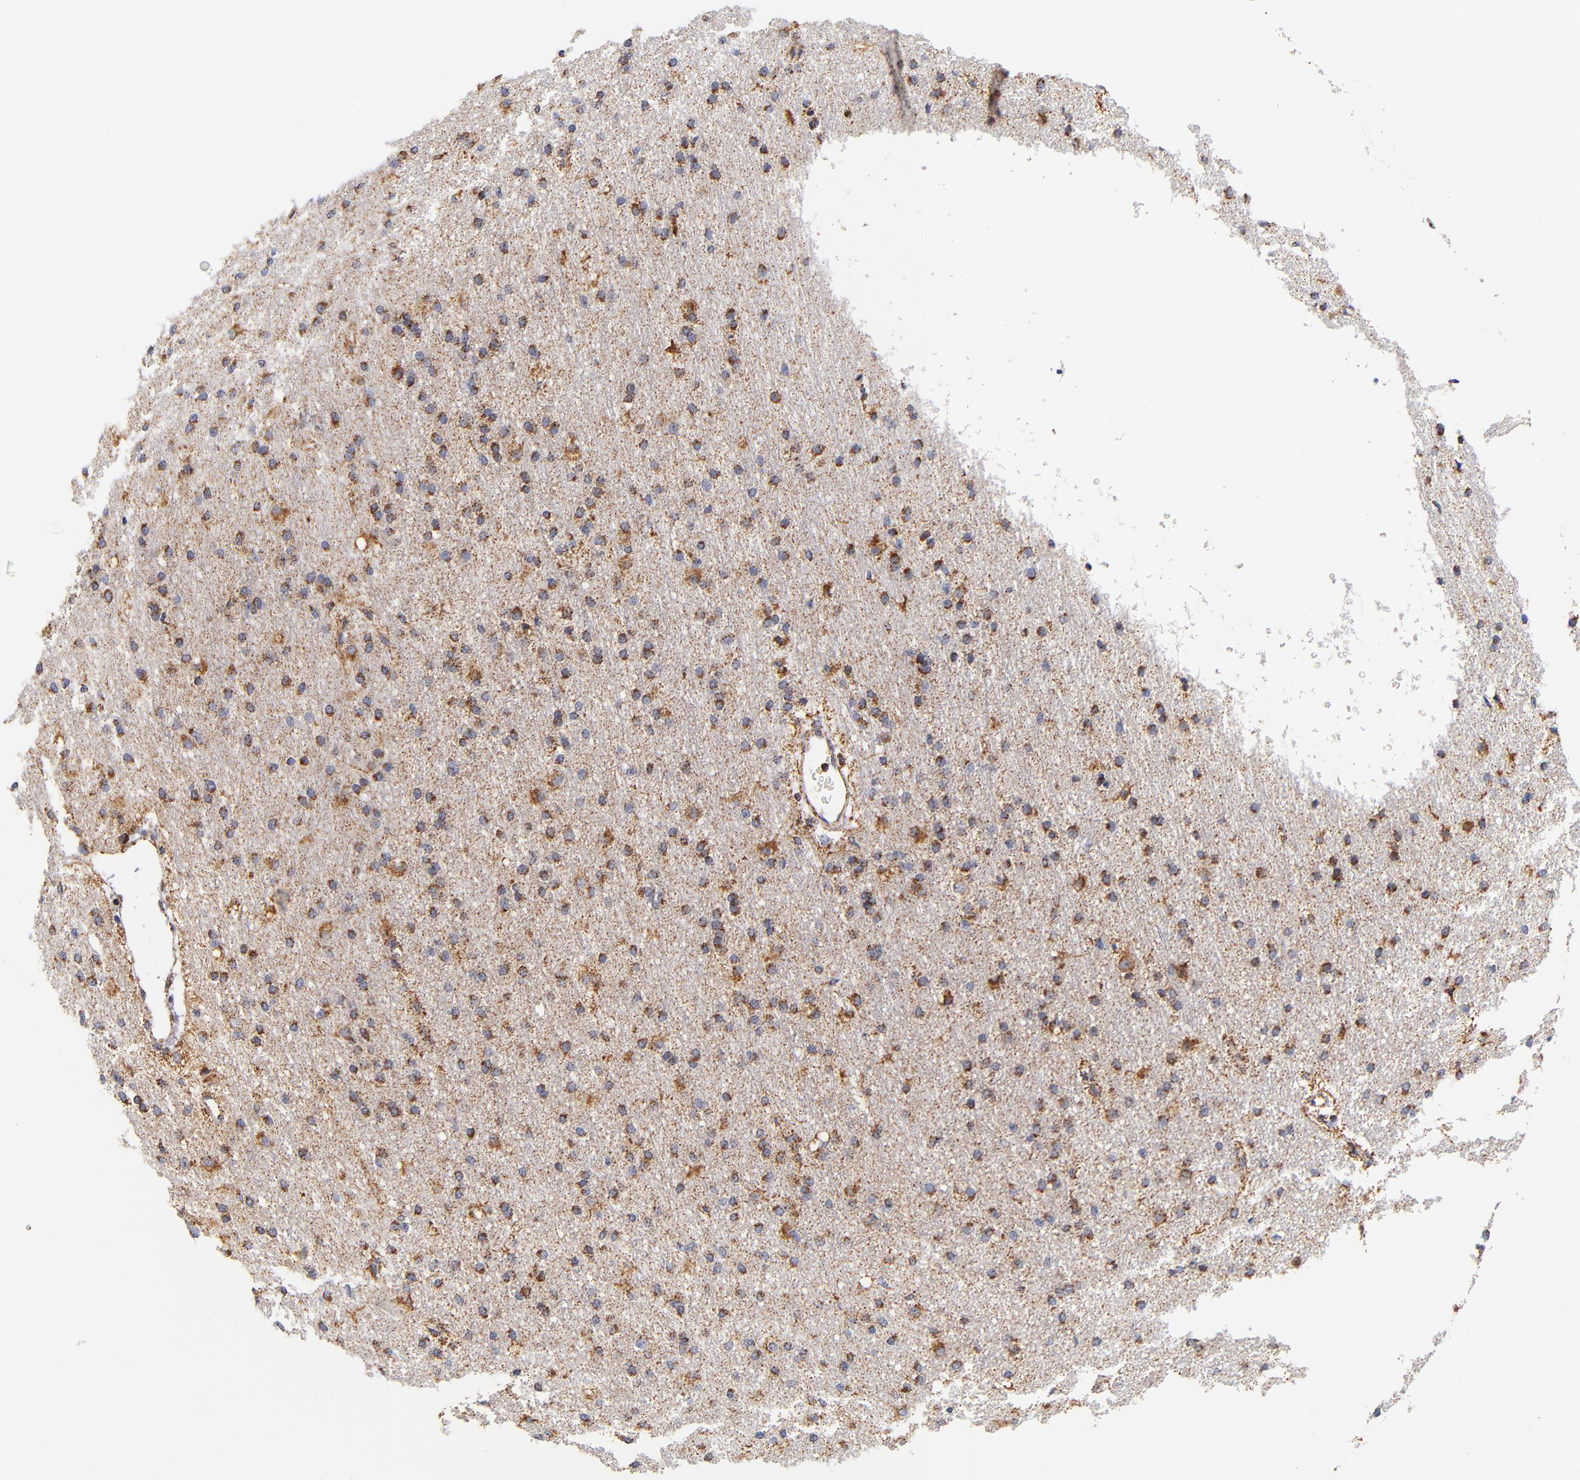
{"staining": {"intensity": "moderate", "quantity": "25%-75%", "location": "cytoplasmic/membranous"}, "tissue": "cerebral cortex", "cell_type": "Endothelial cells", "image_type": "normal", "snomed": [{"axis": "morphology", "description": "Normal tissue, NOS"}, {"axis": "morphology", "description": "Inflammation, NOS"}, {"axis": "topography", "description": "Cerebral cortex"}], "caption": "Cerebral cortex stained for a protein displays moderate cytoplasmic/membranous positivity in endothelial cells.", "gene": "ECHS1", "patient": {"sex": "male", "age": 6}}